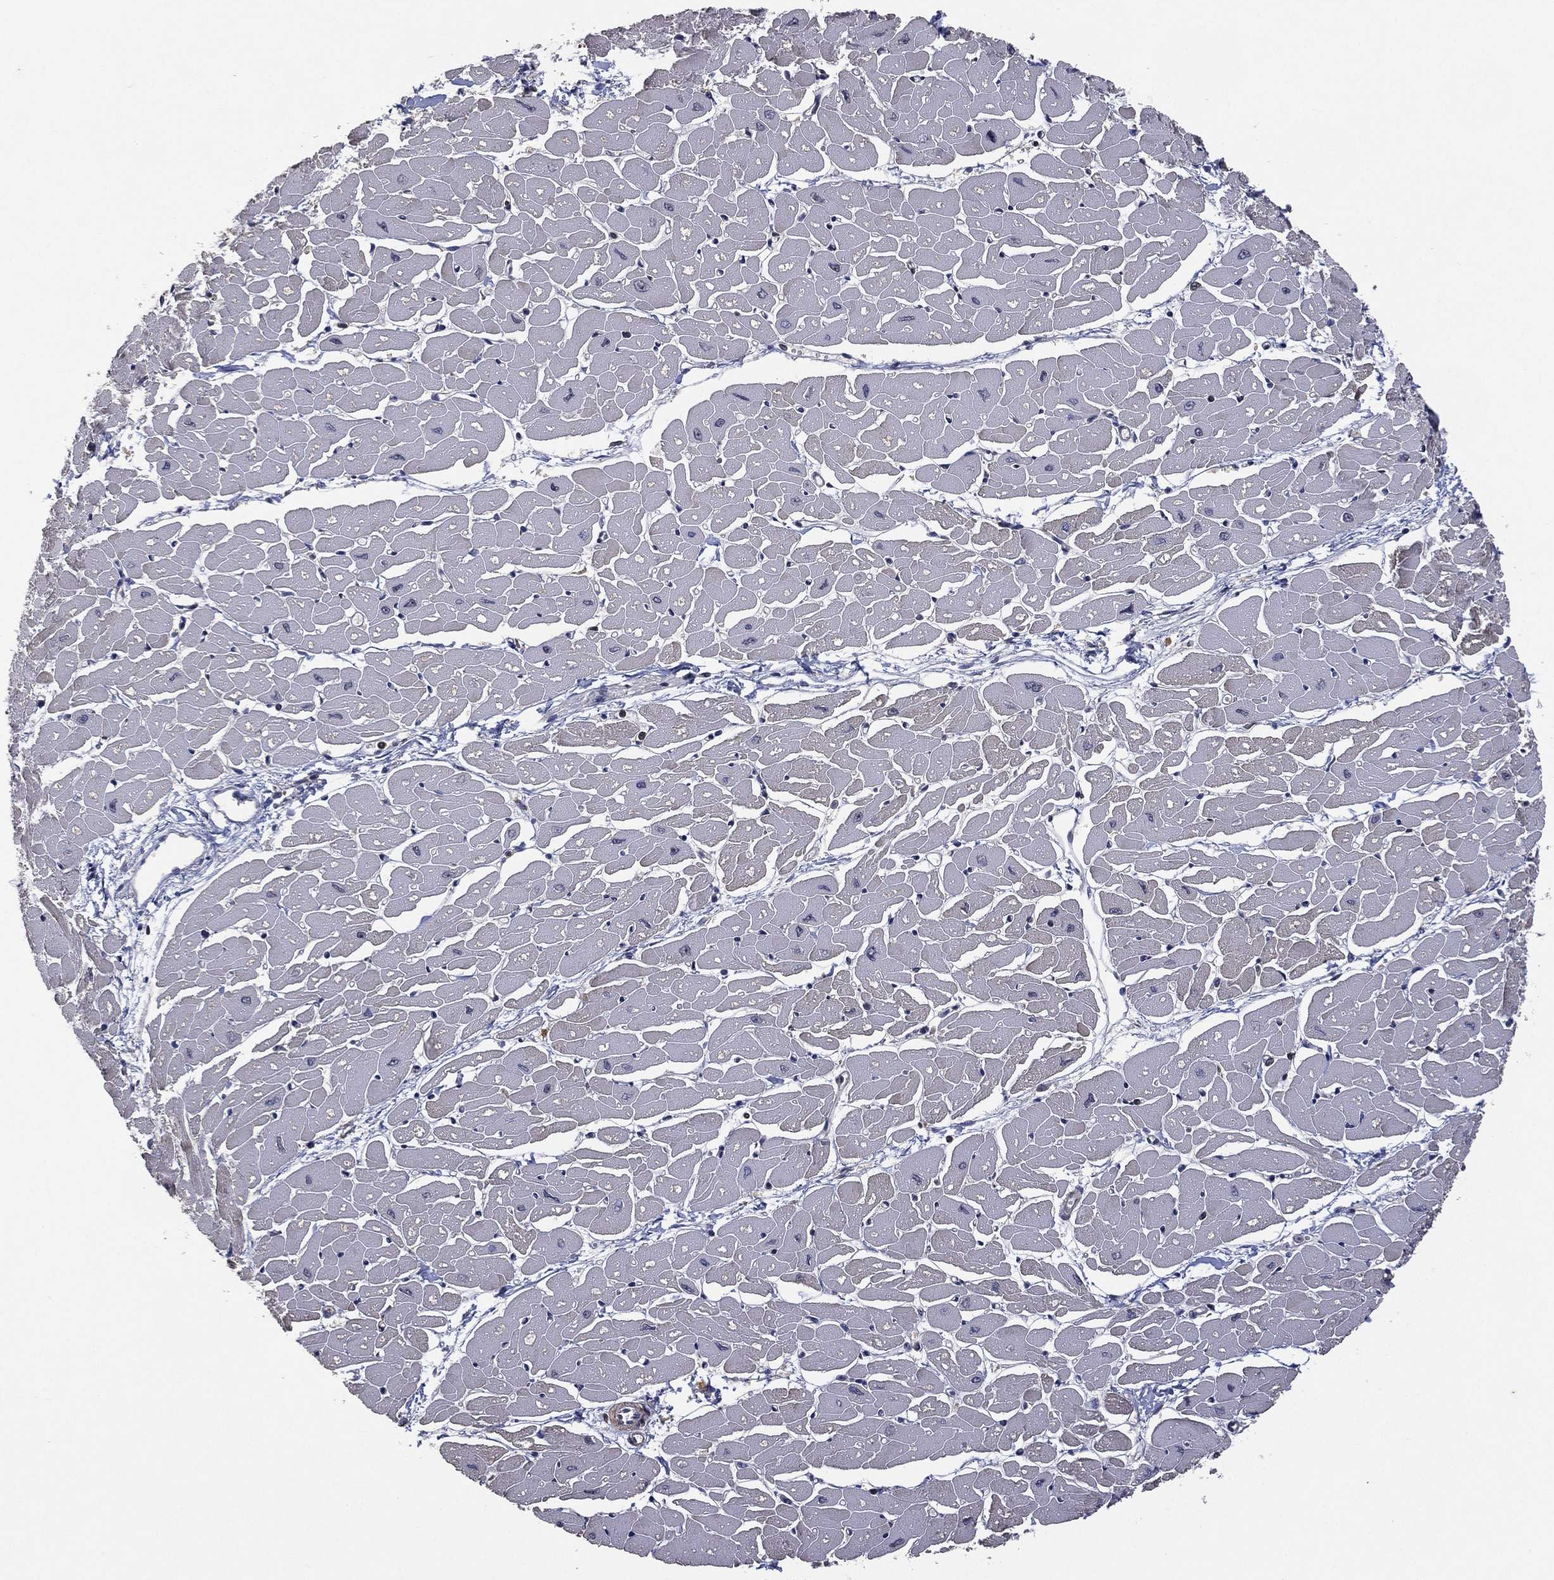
{"staining": {"intensity": "negative", "quantity": "none", "location": "none"}, "tissue": "heart muscle", "cell_type": "Cardiomyocytes", "image_type": "normal", "snomed": [{"axis": "morphology", "description": "Normal tissue, NOS"}, {"axis": "topography", "description": "Heart"}], "caption": "This is a micrograph of IHC staining of normal heart muscle, which shows no expression in cardiomyocytes. (Brightfield microscopy of DAB immunohistochemistry (IHC) at high magnification).", "gene": "NELFCD", "patient": {"sex": "male", "age": 57}}